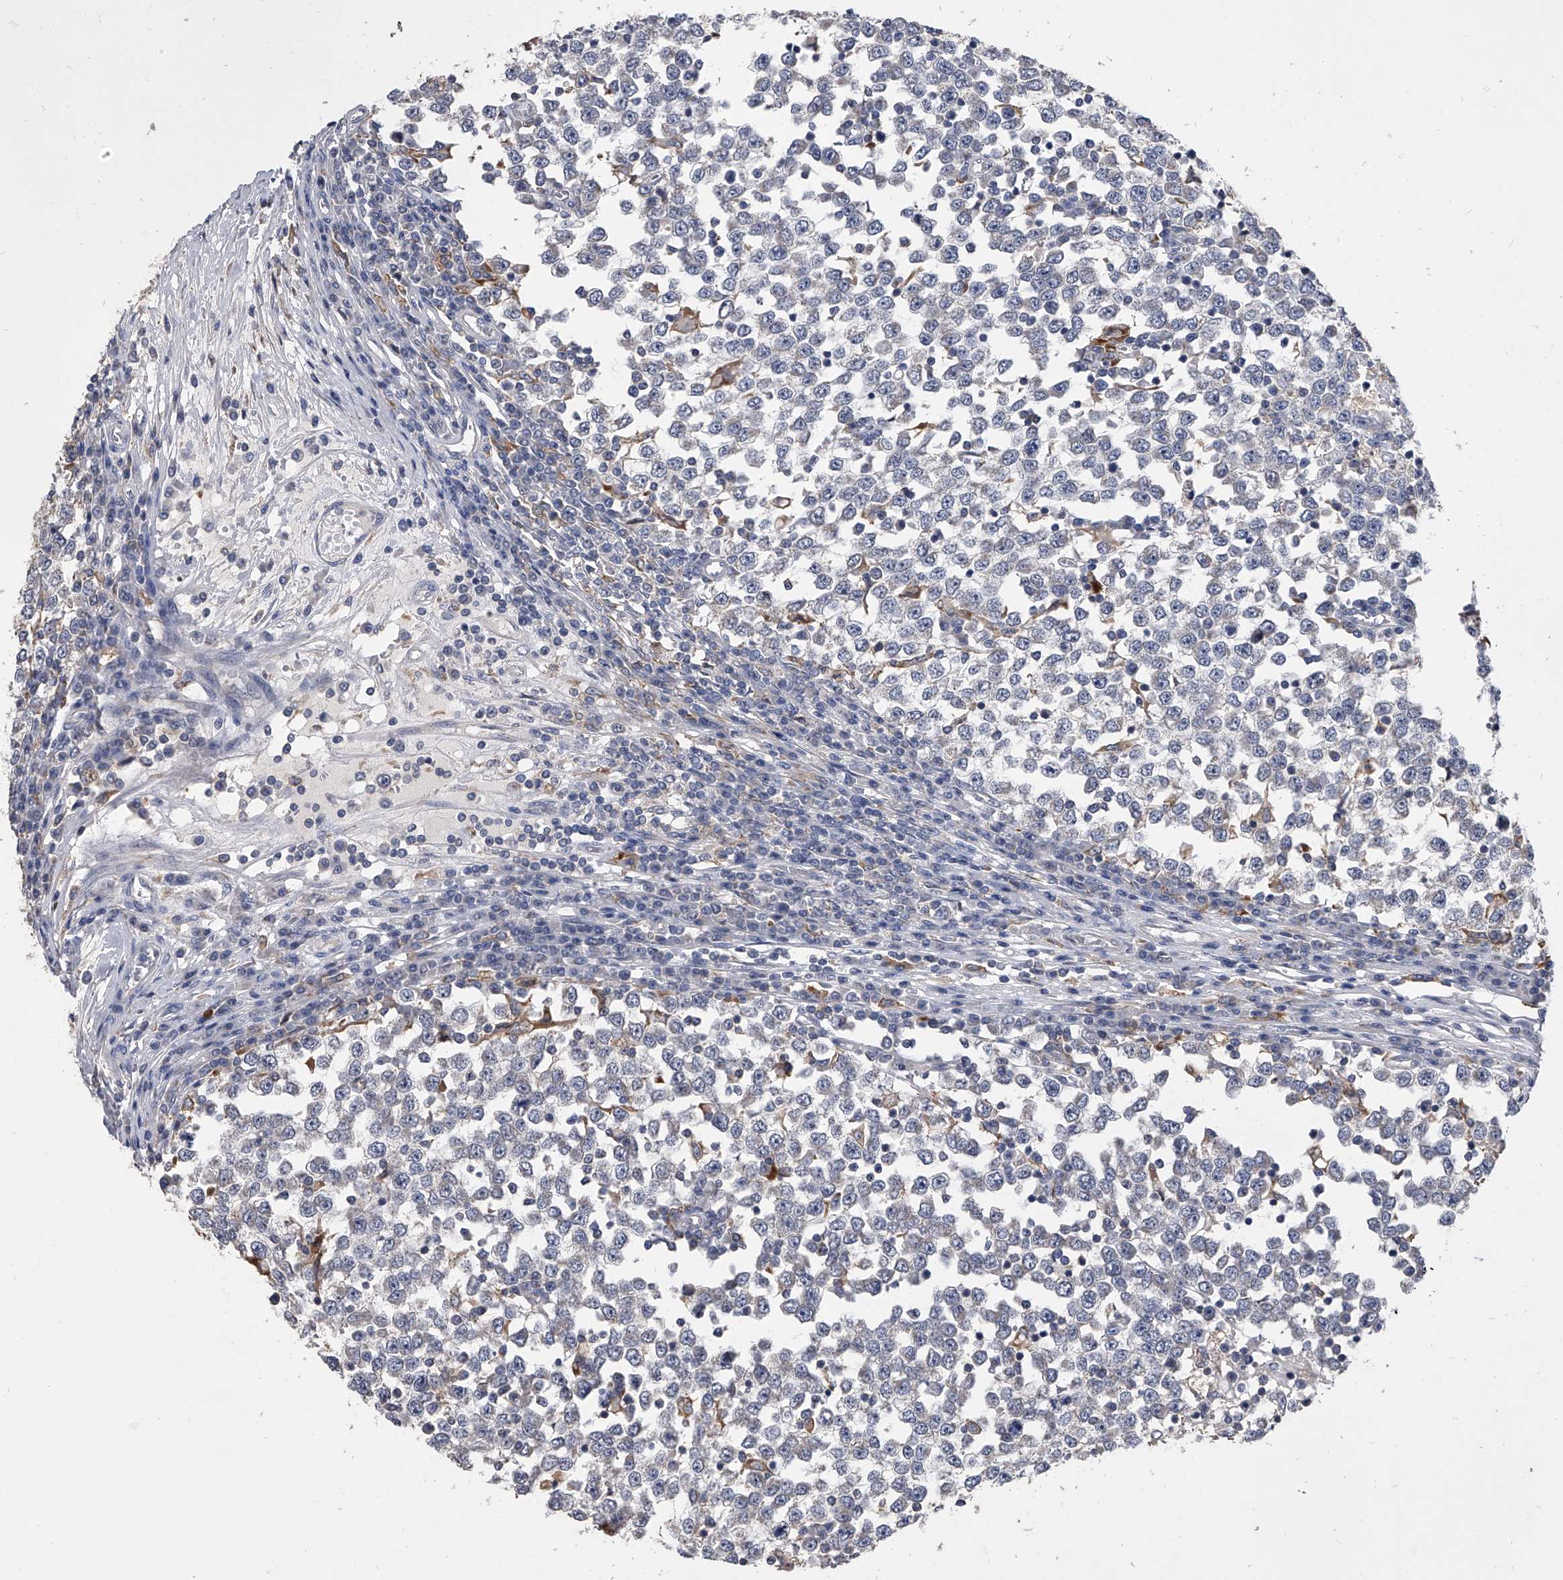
{"staining": {"intensity": "negative", "quantity": "none", "location": "none"}, "tissue": "testis cancer", "cell_type": "Tumor cells", "image_type": "cancer", "snomed": [{"axis": "morphology", "description": "Seminoma, NOS"}, {"axis": "topography", "description": "Testis"}], "caption": "DAB immunohistochemical staining of testis cancer demonstrates no significant staining in tumor cells.", "gene": "MAP4K3", "patient": {"sex": "male", "age": 65}}